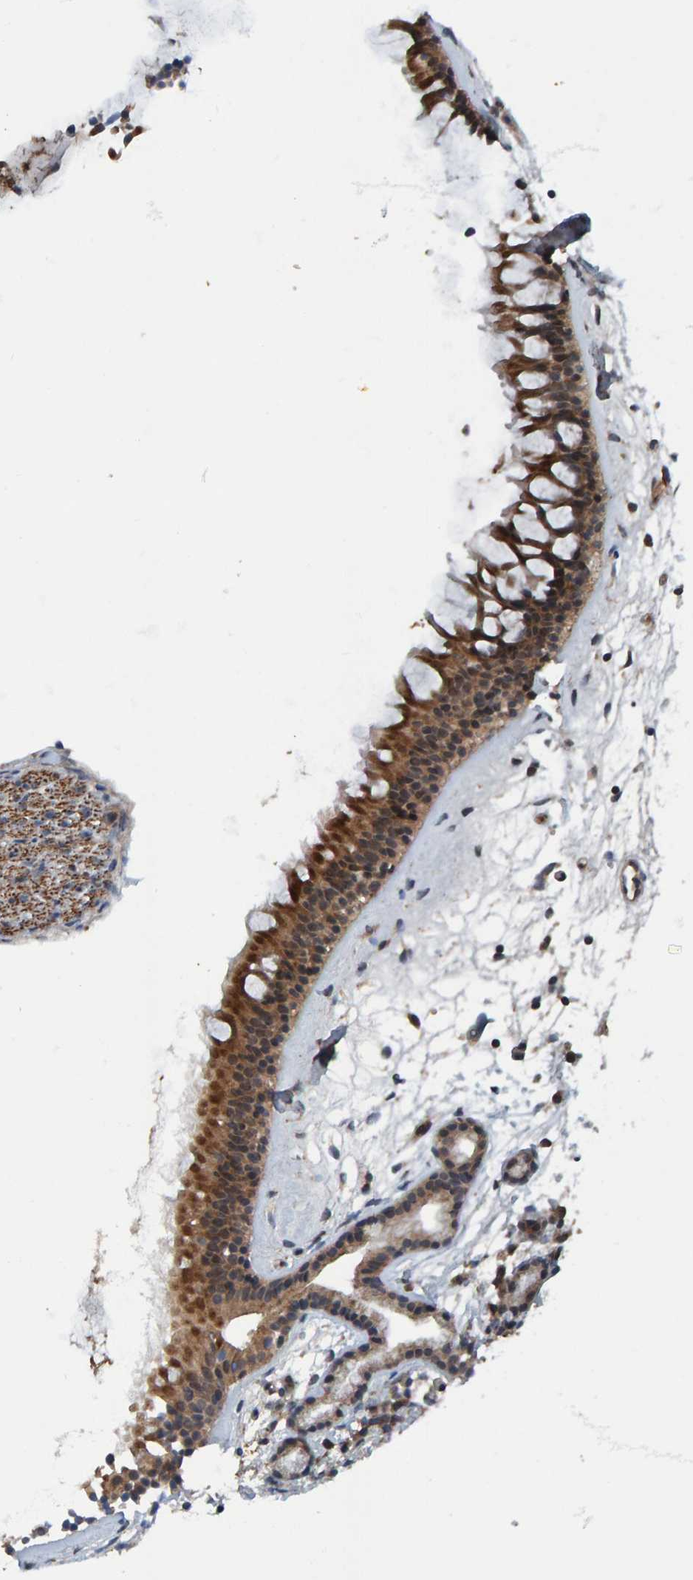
{"staining": {"intensity": "moderate", "quantity": ">75%", "location": "cytoplasmic/membranous"}, "tissue": "nasopharynx", "cell_type": "Respiratory epithelial cells", "image_type": "normal", "snomed": [{"axis": "morphology", "description": "Normal tissue, NOS"}, {"axis": "topography", "description": "Nasopharynx"}], "caption": "Nasopharynx stained with a brown dye demonstrates moderate cytoplasmic/membranous positive staining in approximately >75% of respiratory epithelial cells.", "gene": "CUEDC1", "patient": {"sex": "female", "age": 42}}